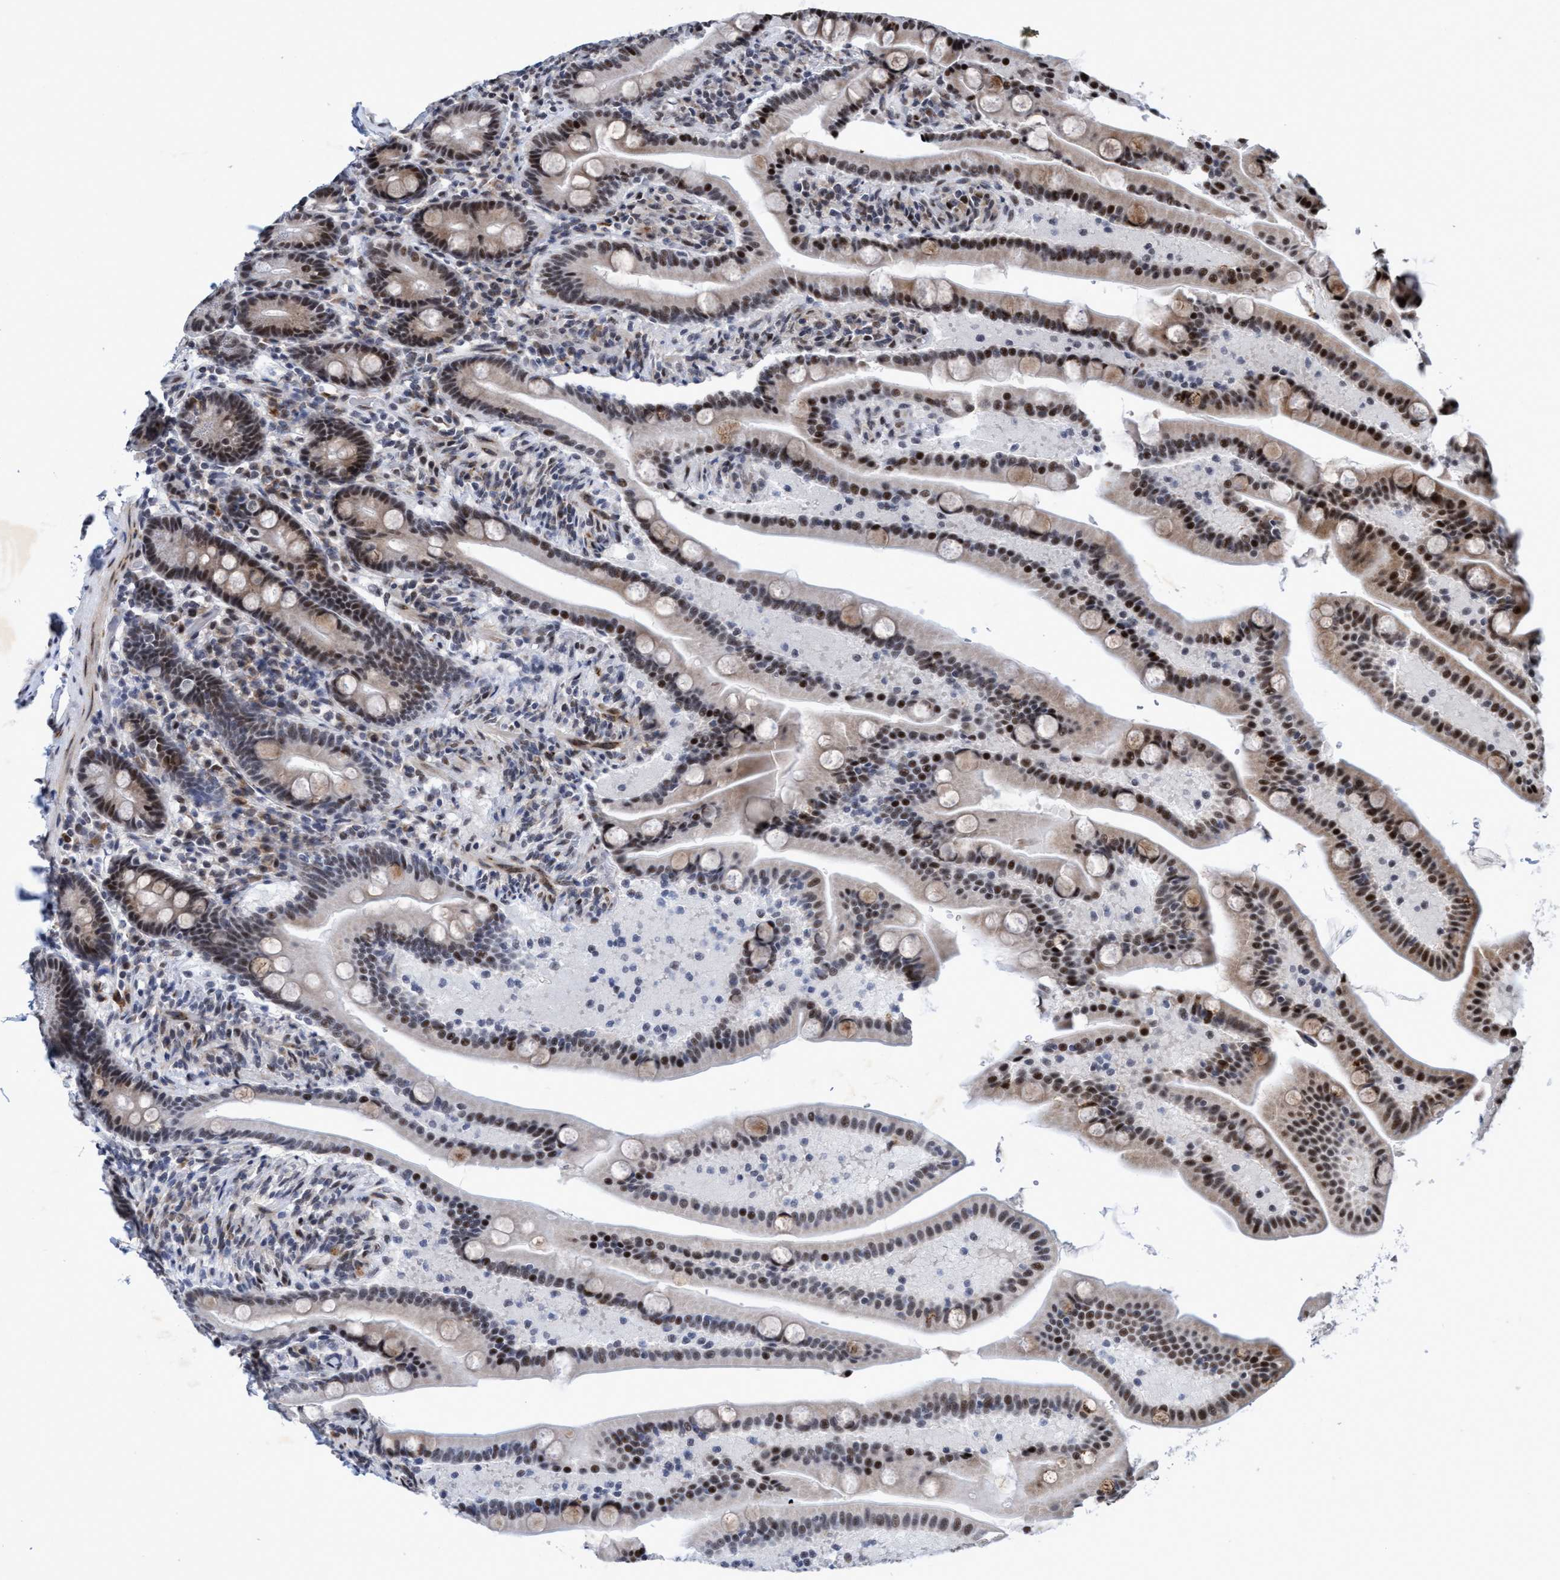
{"staining": {"intensity": "moderate", "quantity": ">75%", "location": "cytoplasmic/membranous,nuclear"}, "tissue": "duodenum", "cell_type": "Glandular cells", "image_type": "normal", "snomed": [{"axis": "morphology", "description": "Normal tissue, NOS"}, {"axis": "topography", "description": "Duodenum"}], "caption": "This micrograph exhibits immunohistochemistry staining of unremarkable duodenum, with medium moderate cytoplasmic/membranous,nuclear expression in approximately >75% of glandular cells.", "gene": "GLT6D1", "patient": {"sex": "male", "age": 54}}